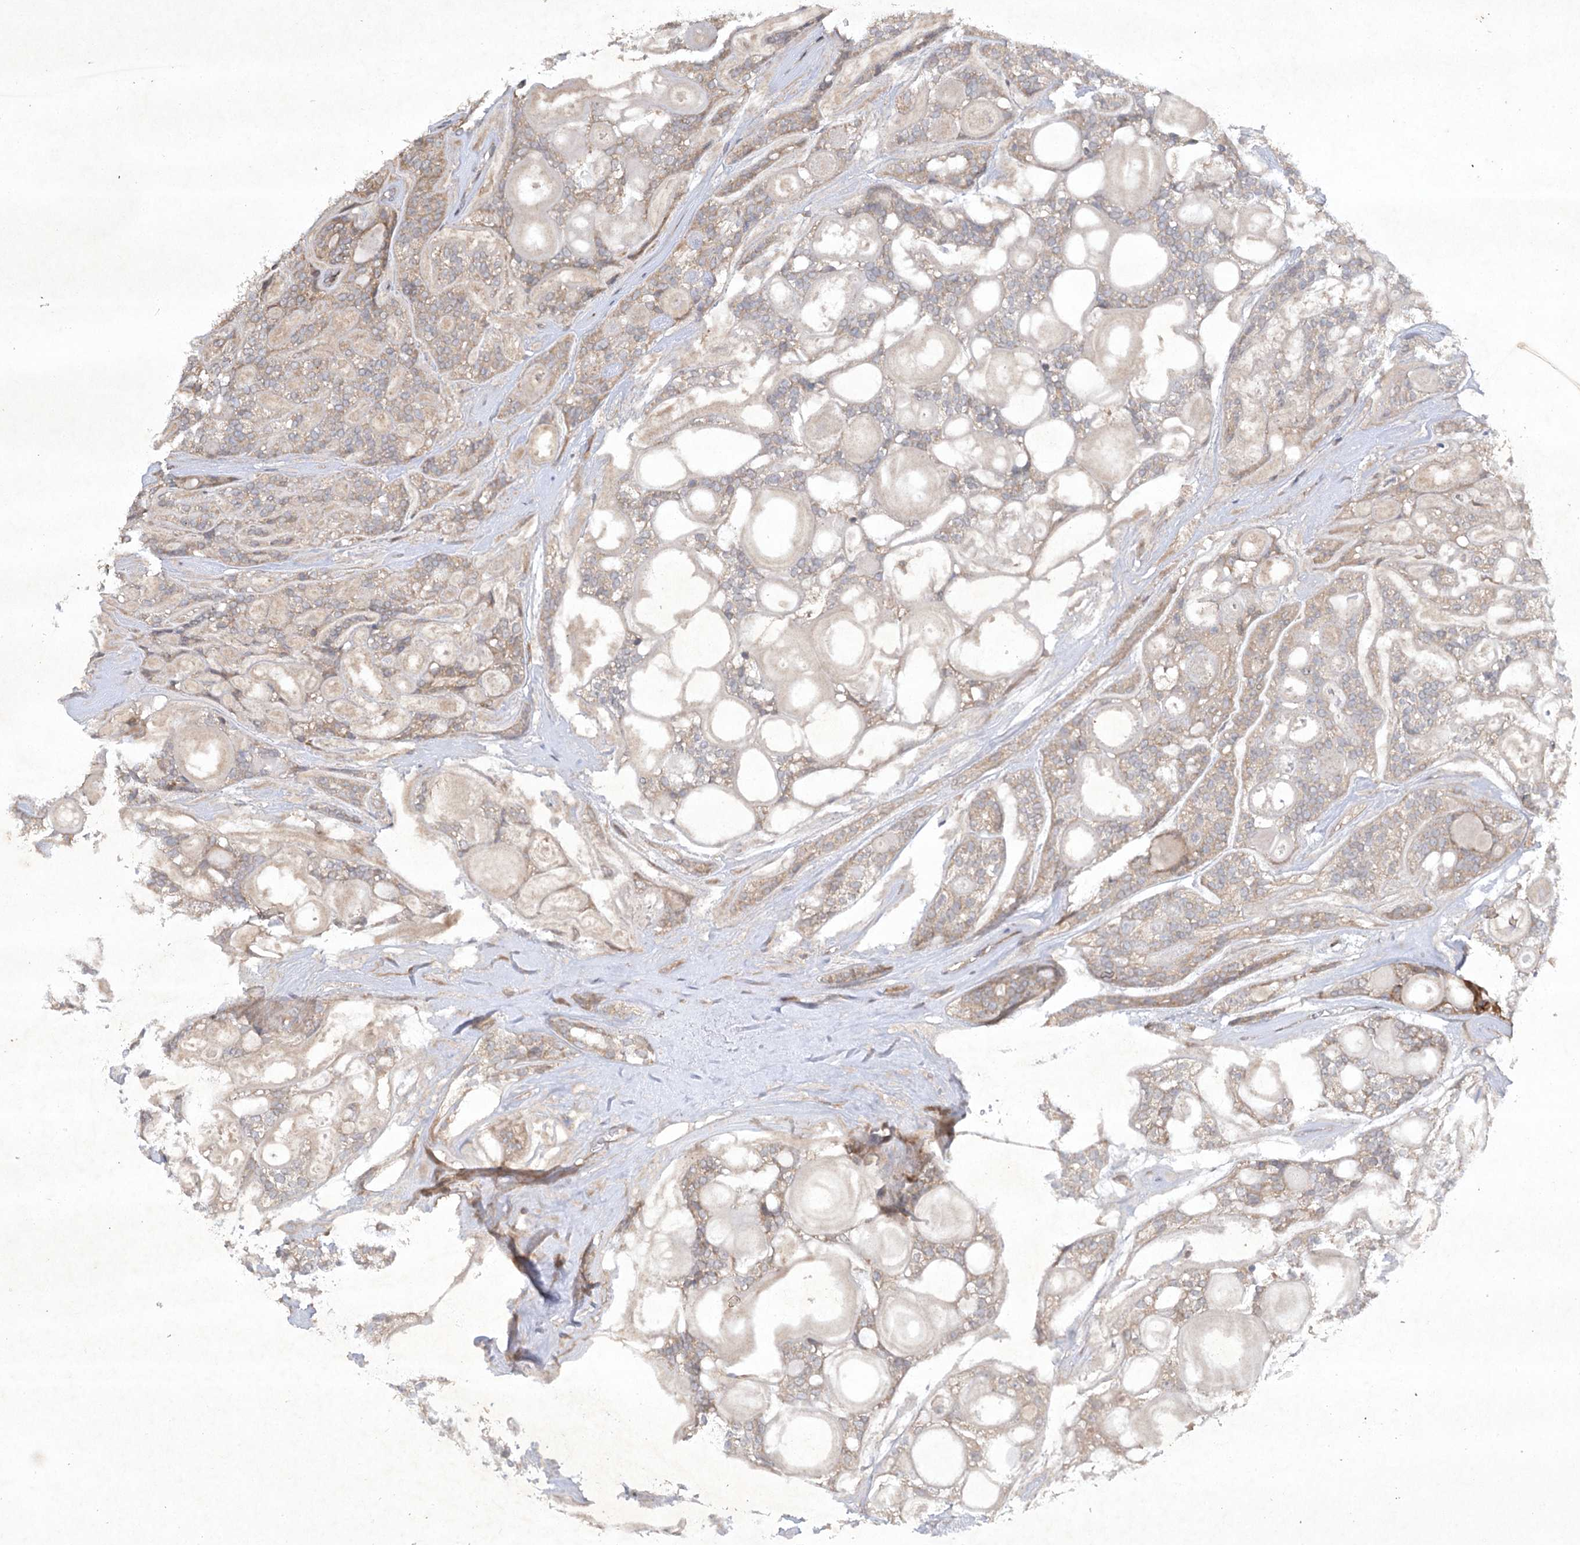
{"staining": {"intensity": "weak", "quantity": "25%-75%", "location": "cytoplasmic/membranous"}, "tissue": "head and neck cancer", "cell_type": "Tumor cells", "image_type": "cancer", "snomed": [{"axis": "morphology", "description": "Adenocarcinoma, NOS"}, {"axis": "topography", "description": "Head-Neck"}], "caption": "This micrograph demonstrates immunohistochemistry staining of adenocarcinoma (head and neck), with low weak cytoplasmic/membranous expression in approximately 25%-75% of tumor cells.", "gene": "TRAF3IP1", "patient": {"sex": "male", "age": 66}}